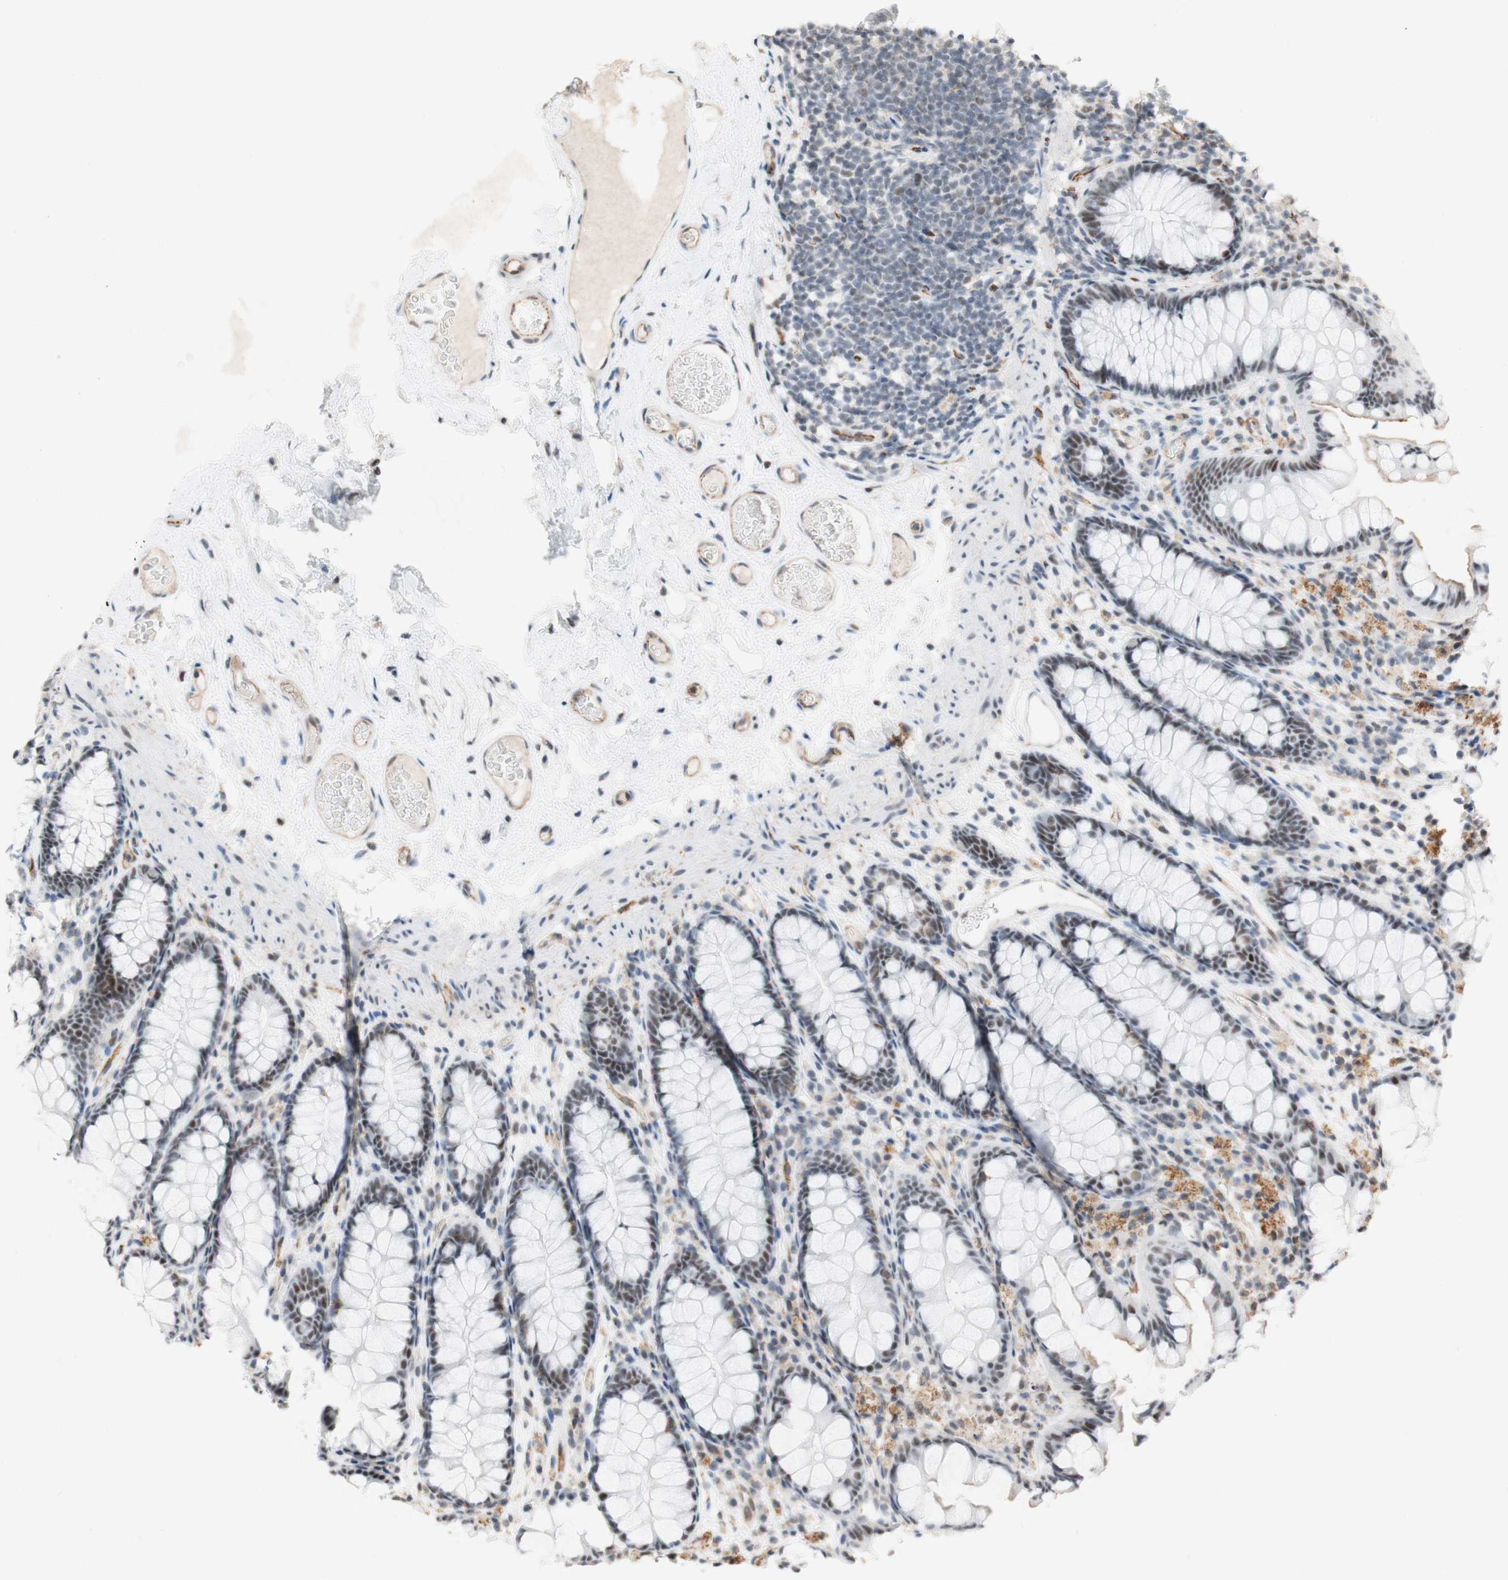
{"staining": {"intensity": "moderate", "quantity": ">75%", "location": "cytoplasmic/membranous"}, "tissue": "colon", "cell_type": "Endothelial cells", "image_type": "normal", "snomed": [{"axis": "morphology", "description": "Normal tissue, NOS"}, {"axis": "topography", "description": "Colon"}], "caption": "Endothelial cells reveal medium levels of moderate cytoplasmic/membranous expression in approximately >75% of cells in normal human colon. (DAB IHC with brightfield microscopy, high magnification).", "gene": "SAP18", "patient": {"sex": "female", "age": 55}}